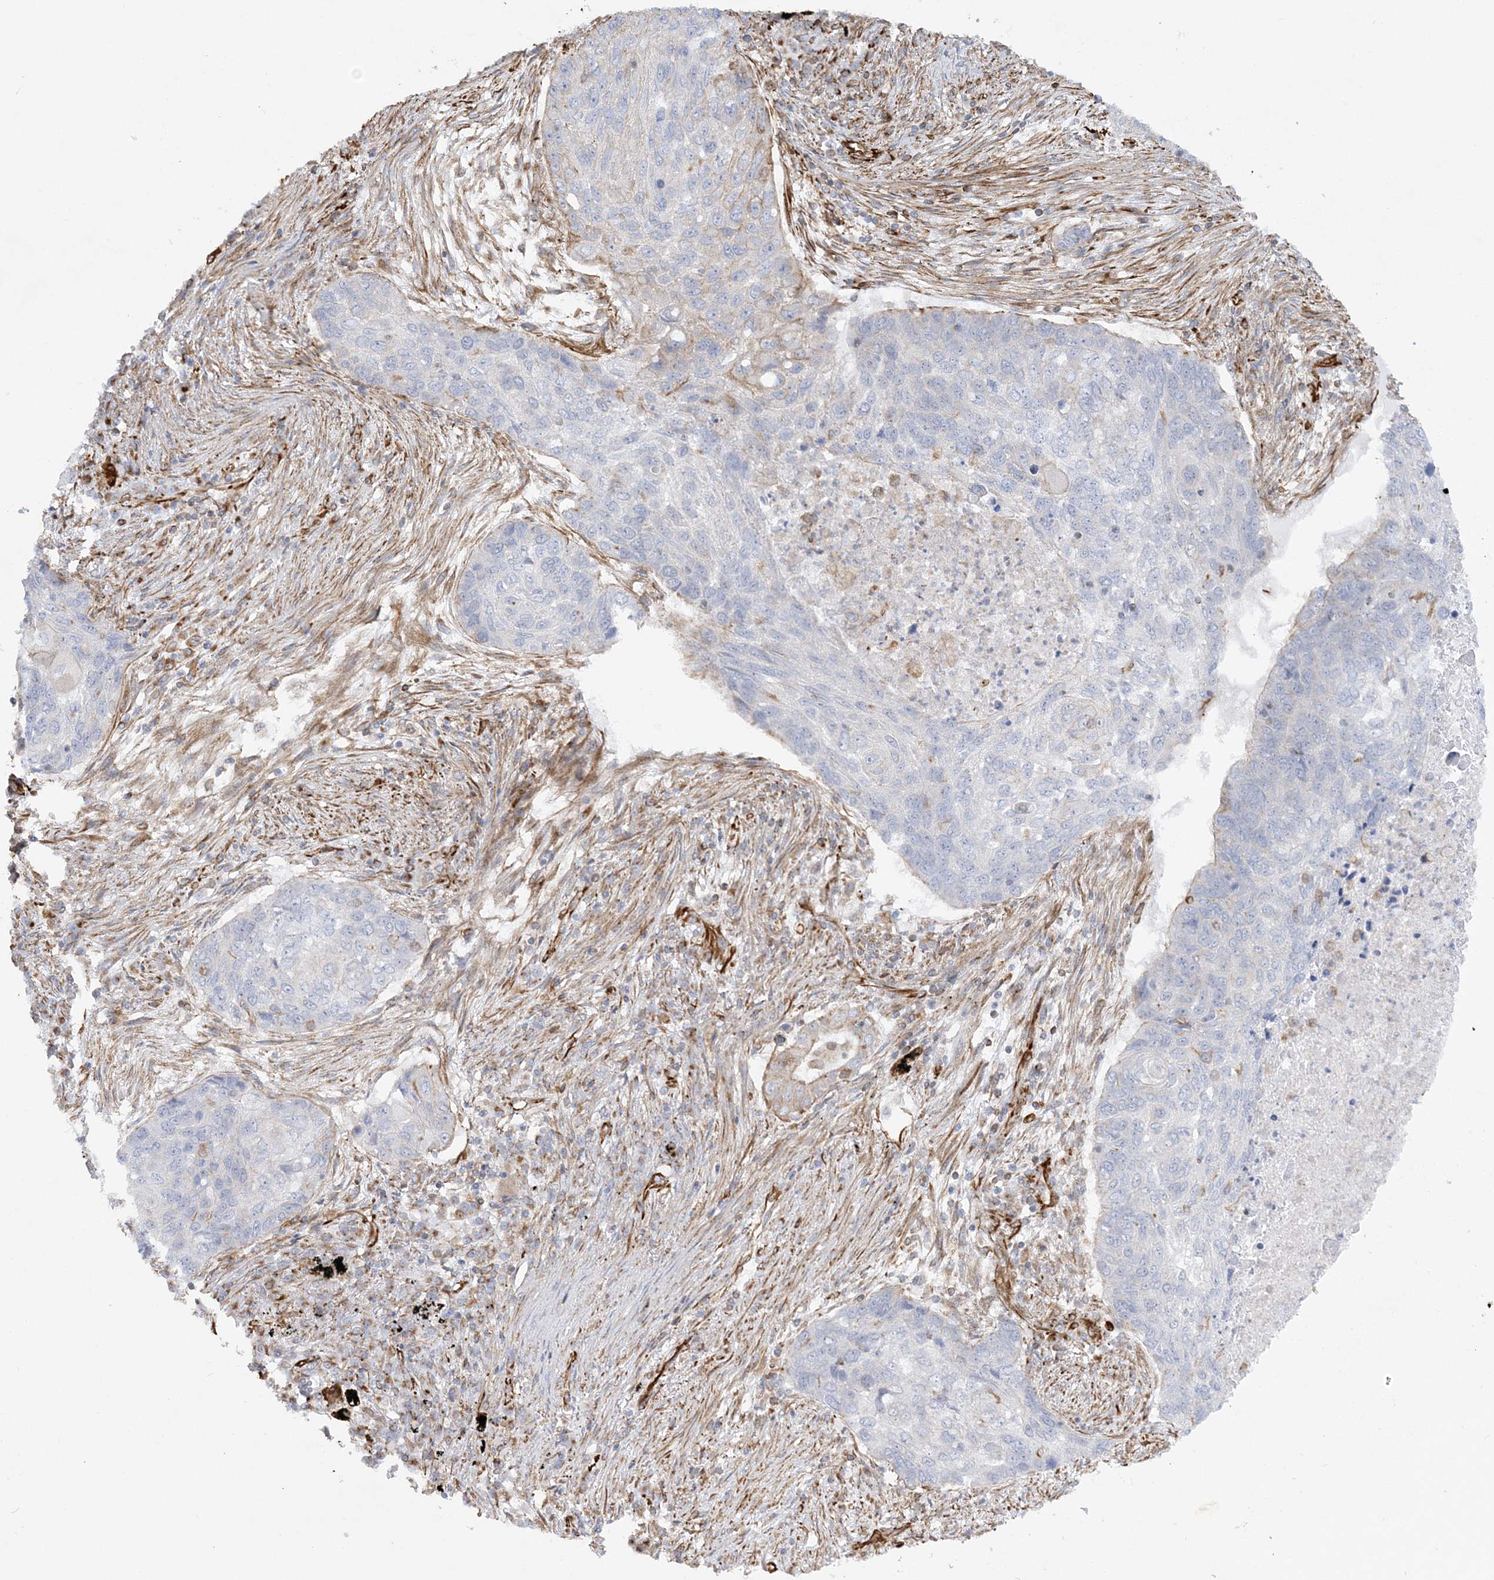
{"staining": {"intensity": "negative", "quantity": "none", "location": "none"}, "tissue": "lung cancer", "cell_type": "Tumor cells", "image_type": "cancer", "snomed": [{"axis": "morphology", "description": "Squamous cell carcinoma, NOS"}, {"axis": "topography", "description": "Lung"}], "caption": "Human lung cancer stained for a protein using IHC reveals no staining in tumor cells.", "gene": "SCLT1", "patient": {"sex": "female", "age": 63}}